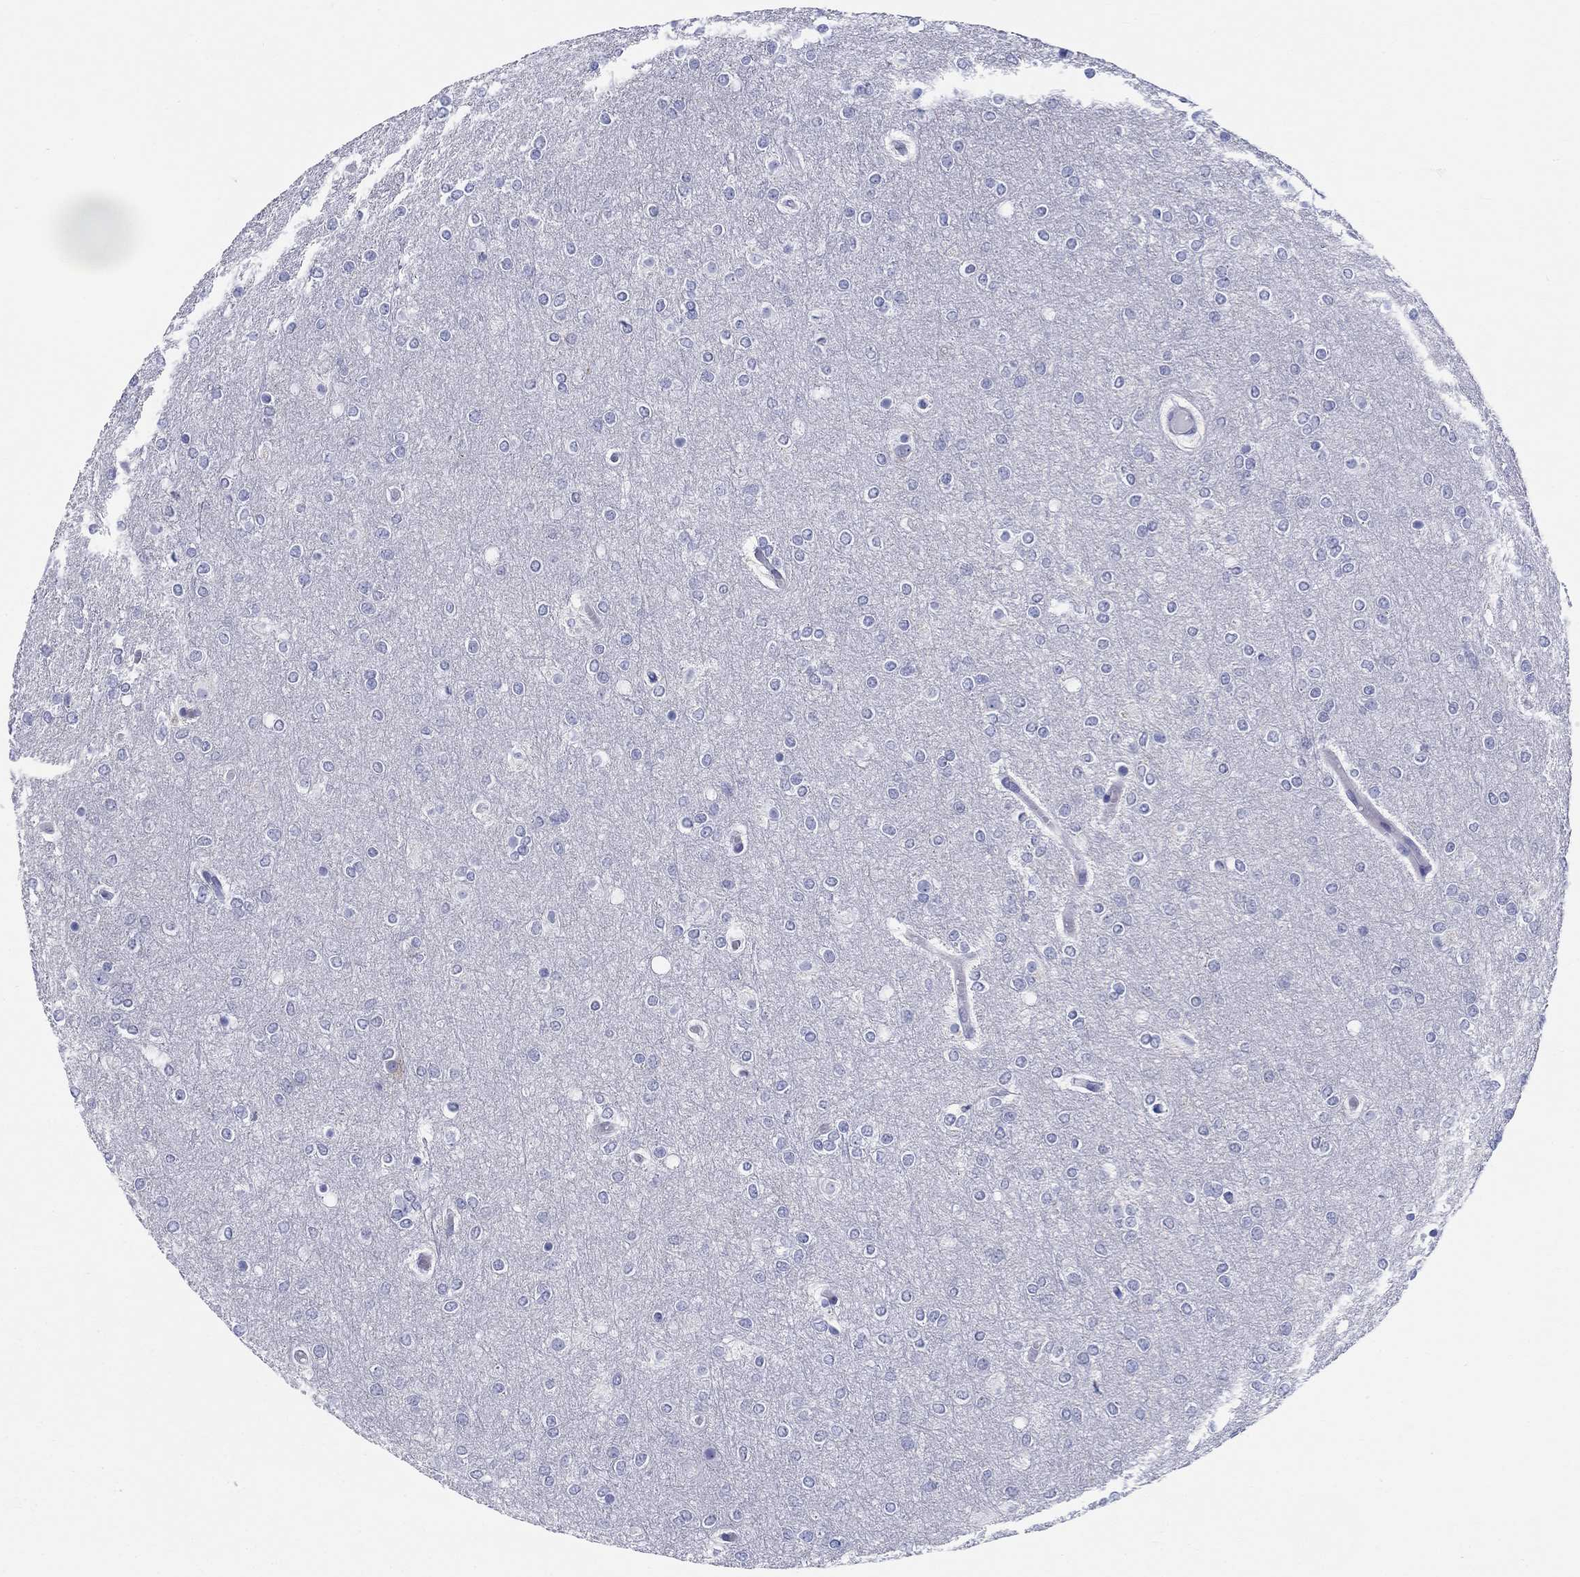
{"staining": {"intensity": "negative", "quantity": "none", "location": "none"}, "tissue": "glioma", "cell_type": "Tumor cells", "image_type": "cancer", "snomed": [{"axis": "morphology", "description": "Glioma, malignant, High grade"}, {"axis": "topography", "description": "Brain"}], "caption": "This is an immunohistochemistry histopathology image of glioma. There is no staining in tumor cells.", "gene": "LAMP5", "patient": {"sex": "female", "age": 61}}